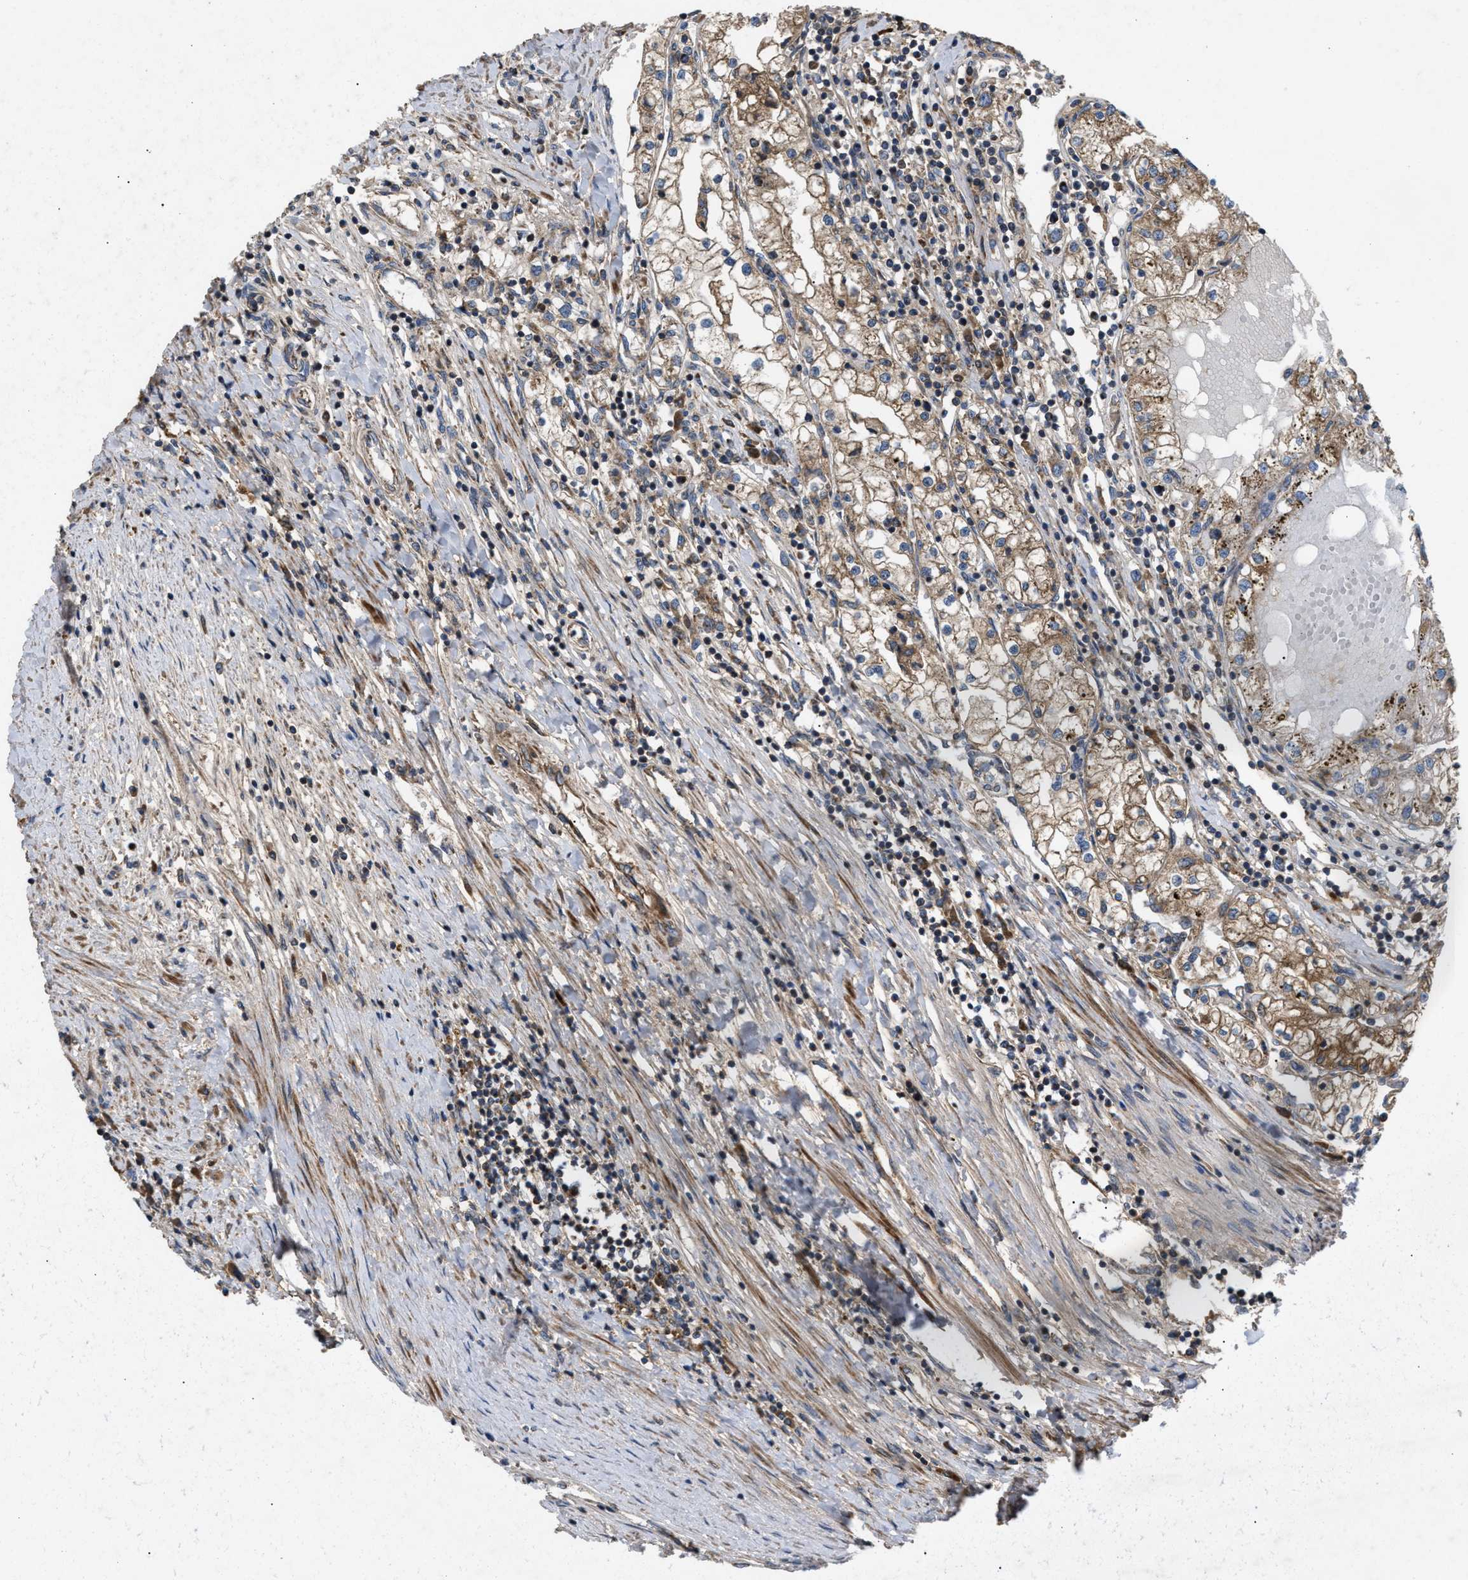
{"staining": {"intensity": "moderate", "quantity": ">75%", "location": "cytoplasmic/membranous"}, "tissue": "renal cancer", "cell_type": "Tumor cells", "image_type": "cancer", "snomed": [{"axis": "morphology", "description": "Adenocarcinoma, NOS"}, {"axis": "topography", "description": "Kidney"}], "caption": "A histopathology image of adenocarcinoma (renal) stained for a protein shows moderate cytoplasmic/membranous brown staining in tumor cells.", "gene": "TACO1", "patient": {"sex": "male", "age": 68}}